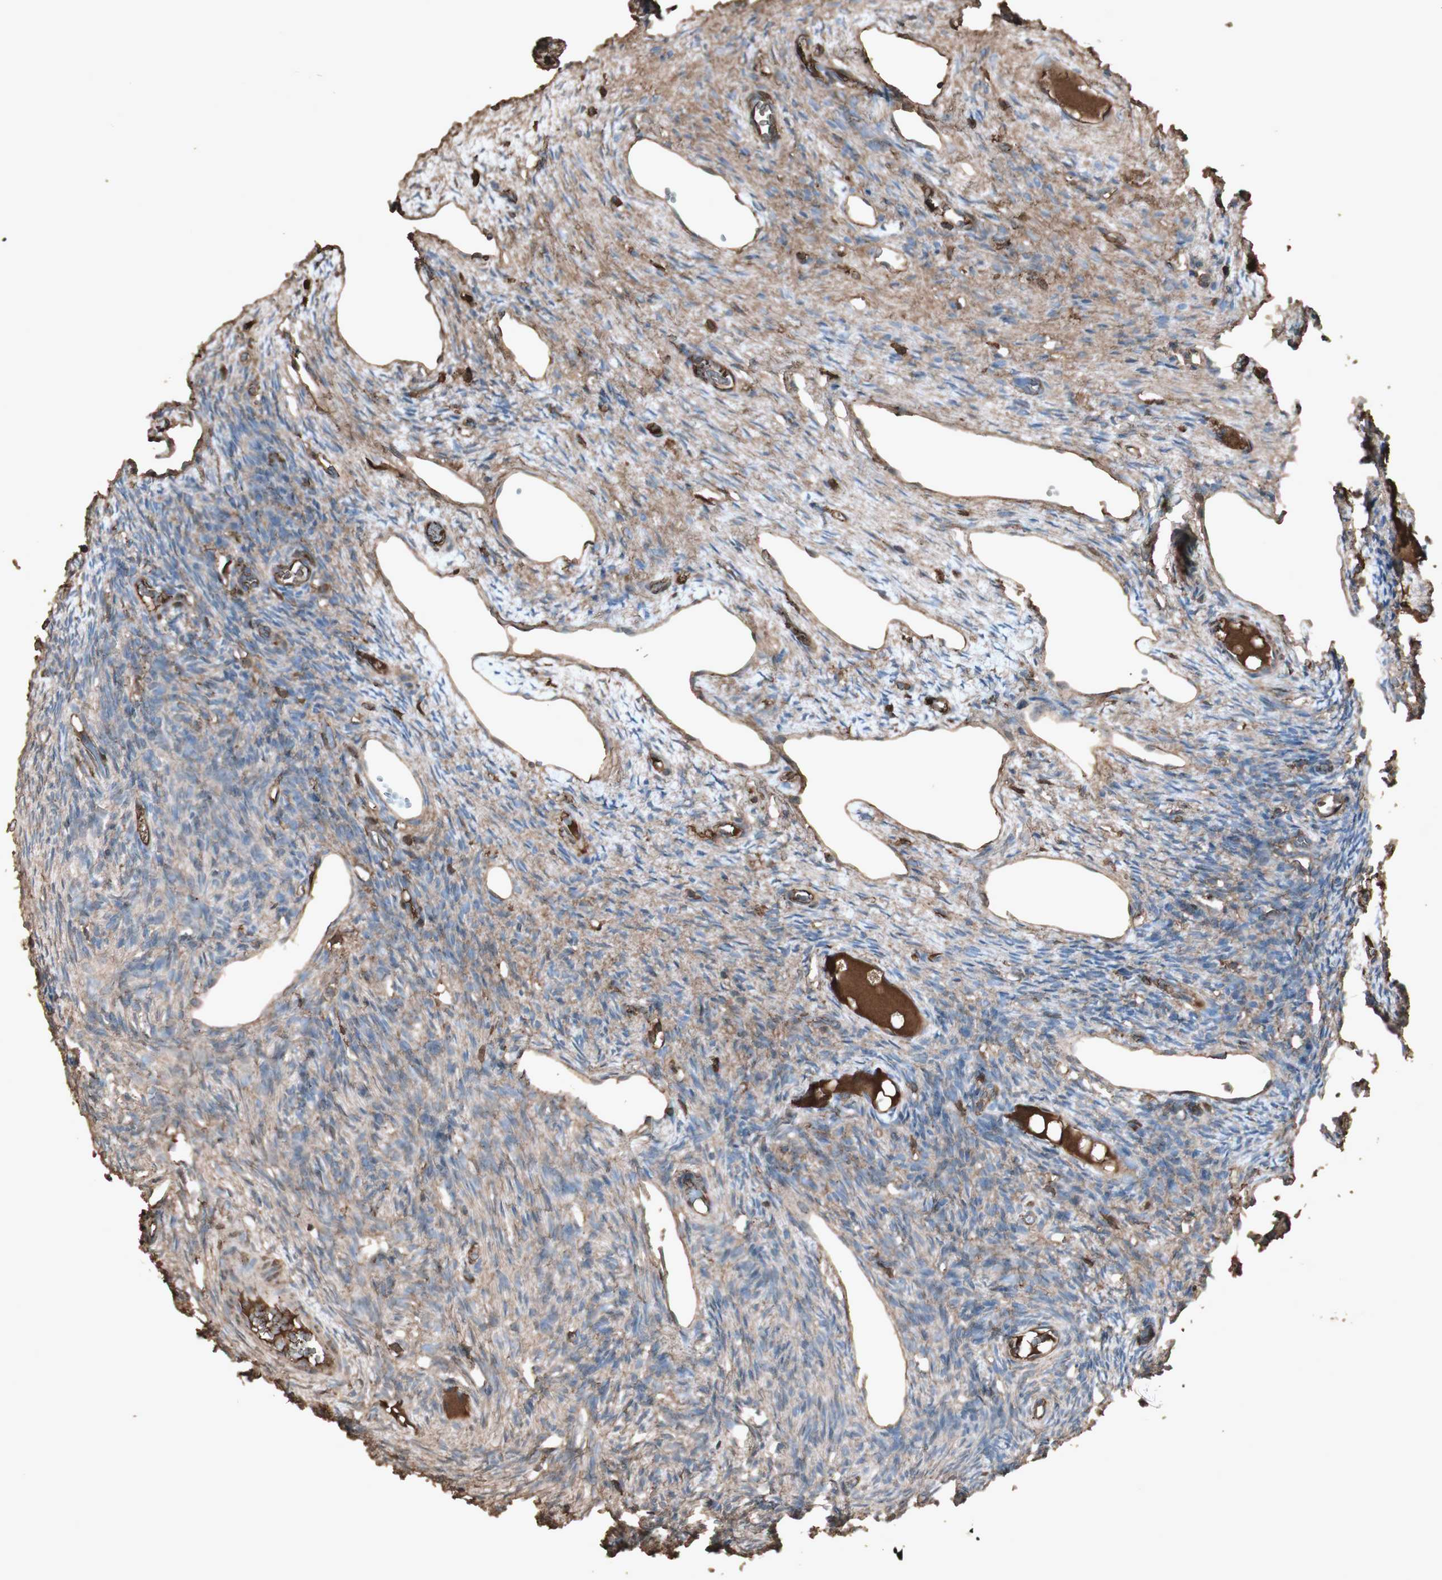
{"staining": {"intensity": "moderate", "quantity": "<25%", "location": "cytoplasmic/membranous"}, "tissue": "ovary", "cell_type": "Ovarian stroma cells", "image_type": "normal", "snomed": [{"axis": "morphology", "description": "Normal tissue, NOS"}, {"axis": "topography", "description": "Ovary"}], "caption": "Ovary was stained to show a protein in brown. There is low levels of moderate cytoplasmic/membranous positivity in approximately <25% of ovarian stroma cells. The protein of interest is stained brown, and the nuclei are stained in blue (DAB (3,3'-diaminobenzidine) IHC with brightfield microscopy, high magnification).", "gene": "MMP14", "patient": {"sex": "female", "age": 33}}